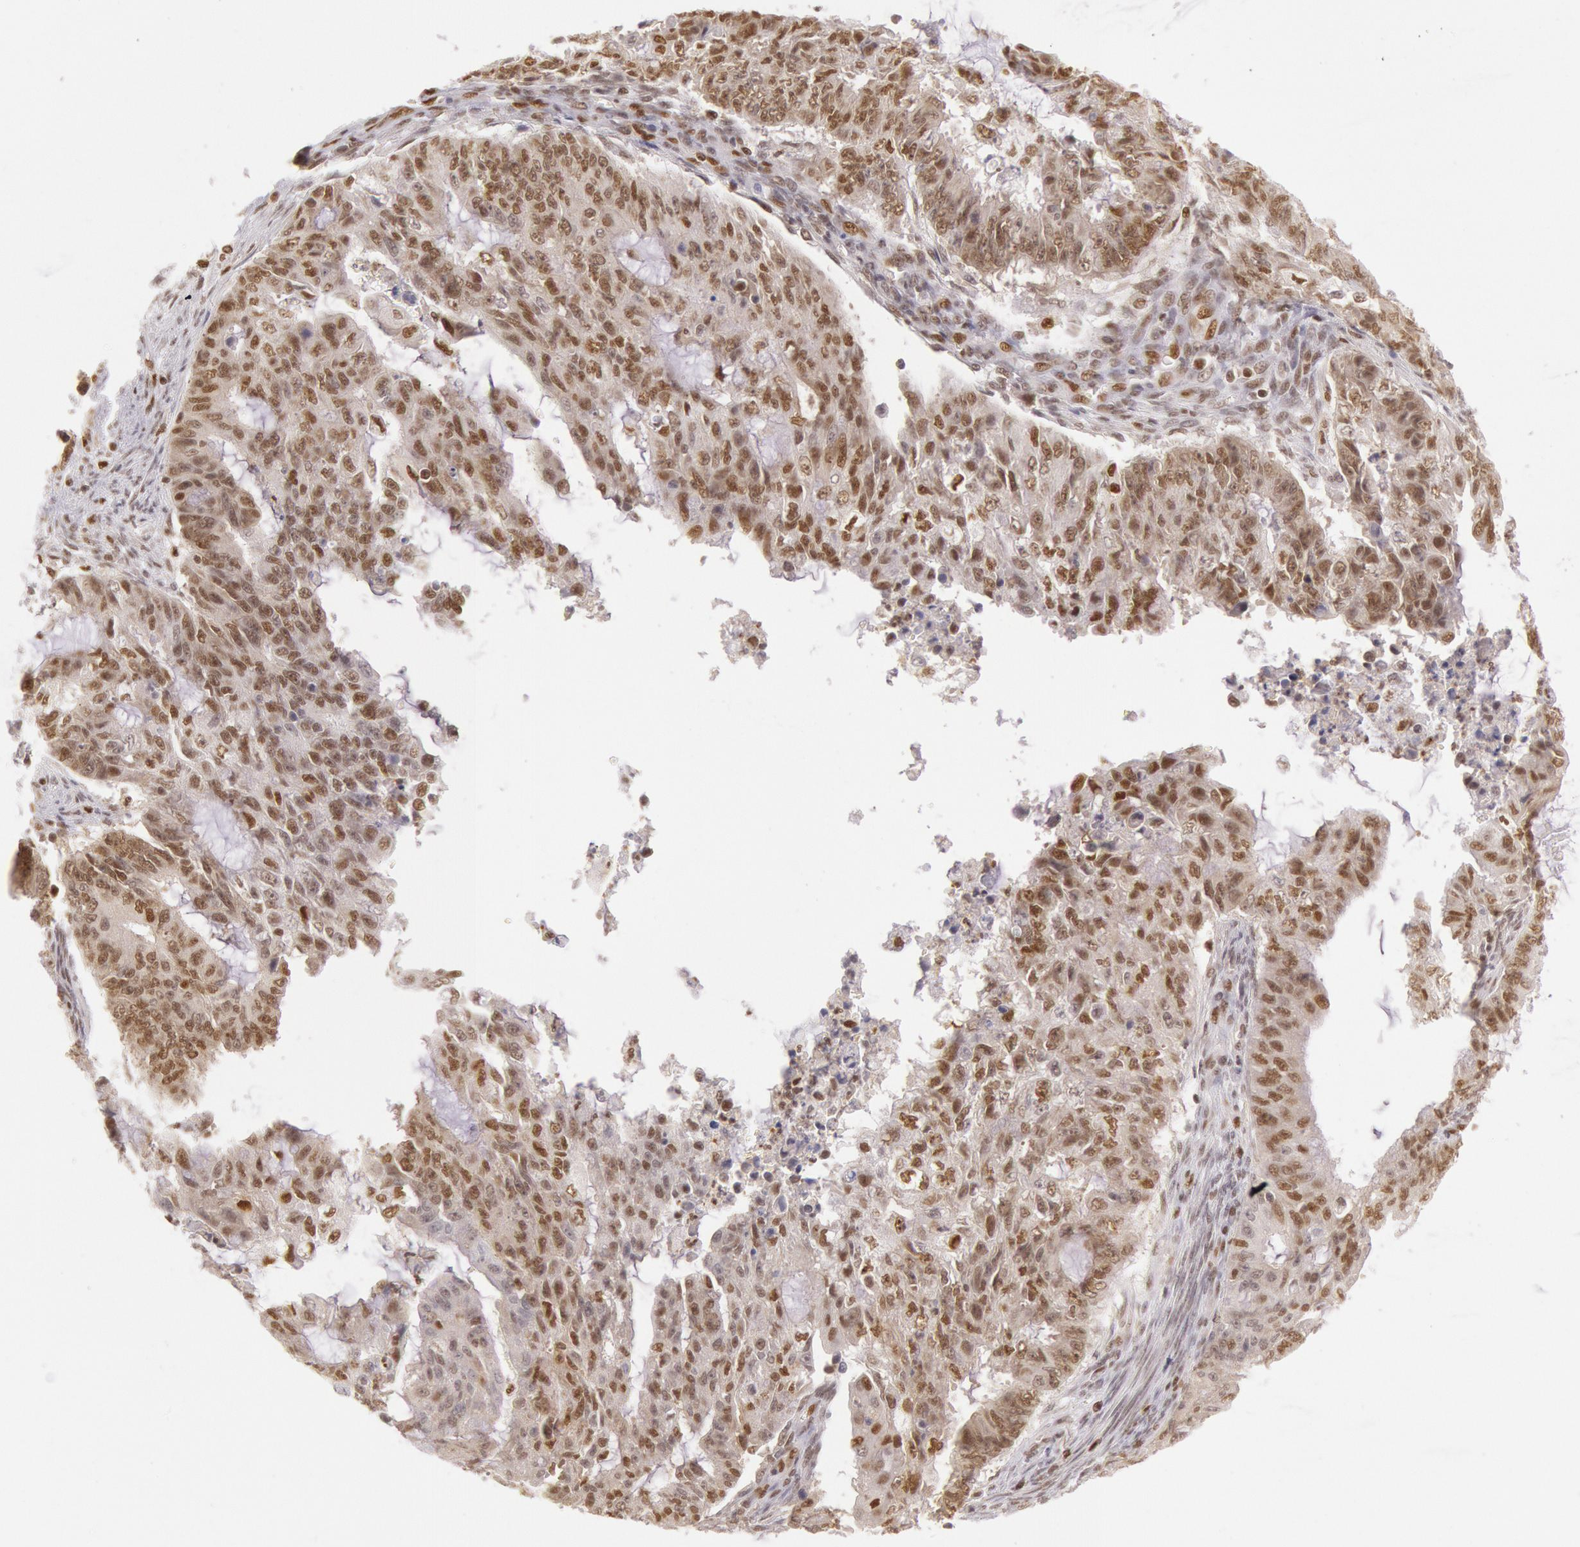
{"staining": {"intensity": "moderate", "quantity": ">75%", "location": "nuclear"}, "tissue": "endometrial cancer", "cell_type": "Tumor cells", "image_type": "cancer", "snomed": [{"axis": "morphology", "description": "Adenocarcinoma, NOS"}, {"axis": "topography", "description": "Endometrium"}], "caption": "High-power microscopy captured an immunohistochemistry (IHC) histopathology image of endometrial adenocarcinoma, revealing moderate nuclear staining in approximately >75% of tumor cells.", "gene": "ESS2", "patient": {"sex": "female", "age": 75}}